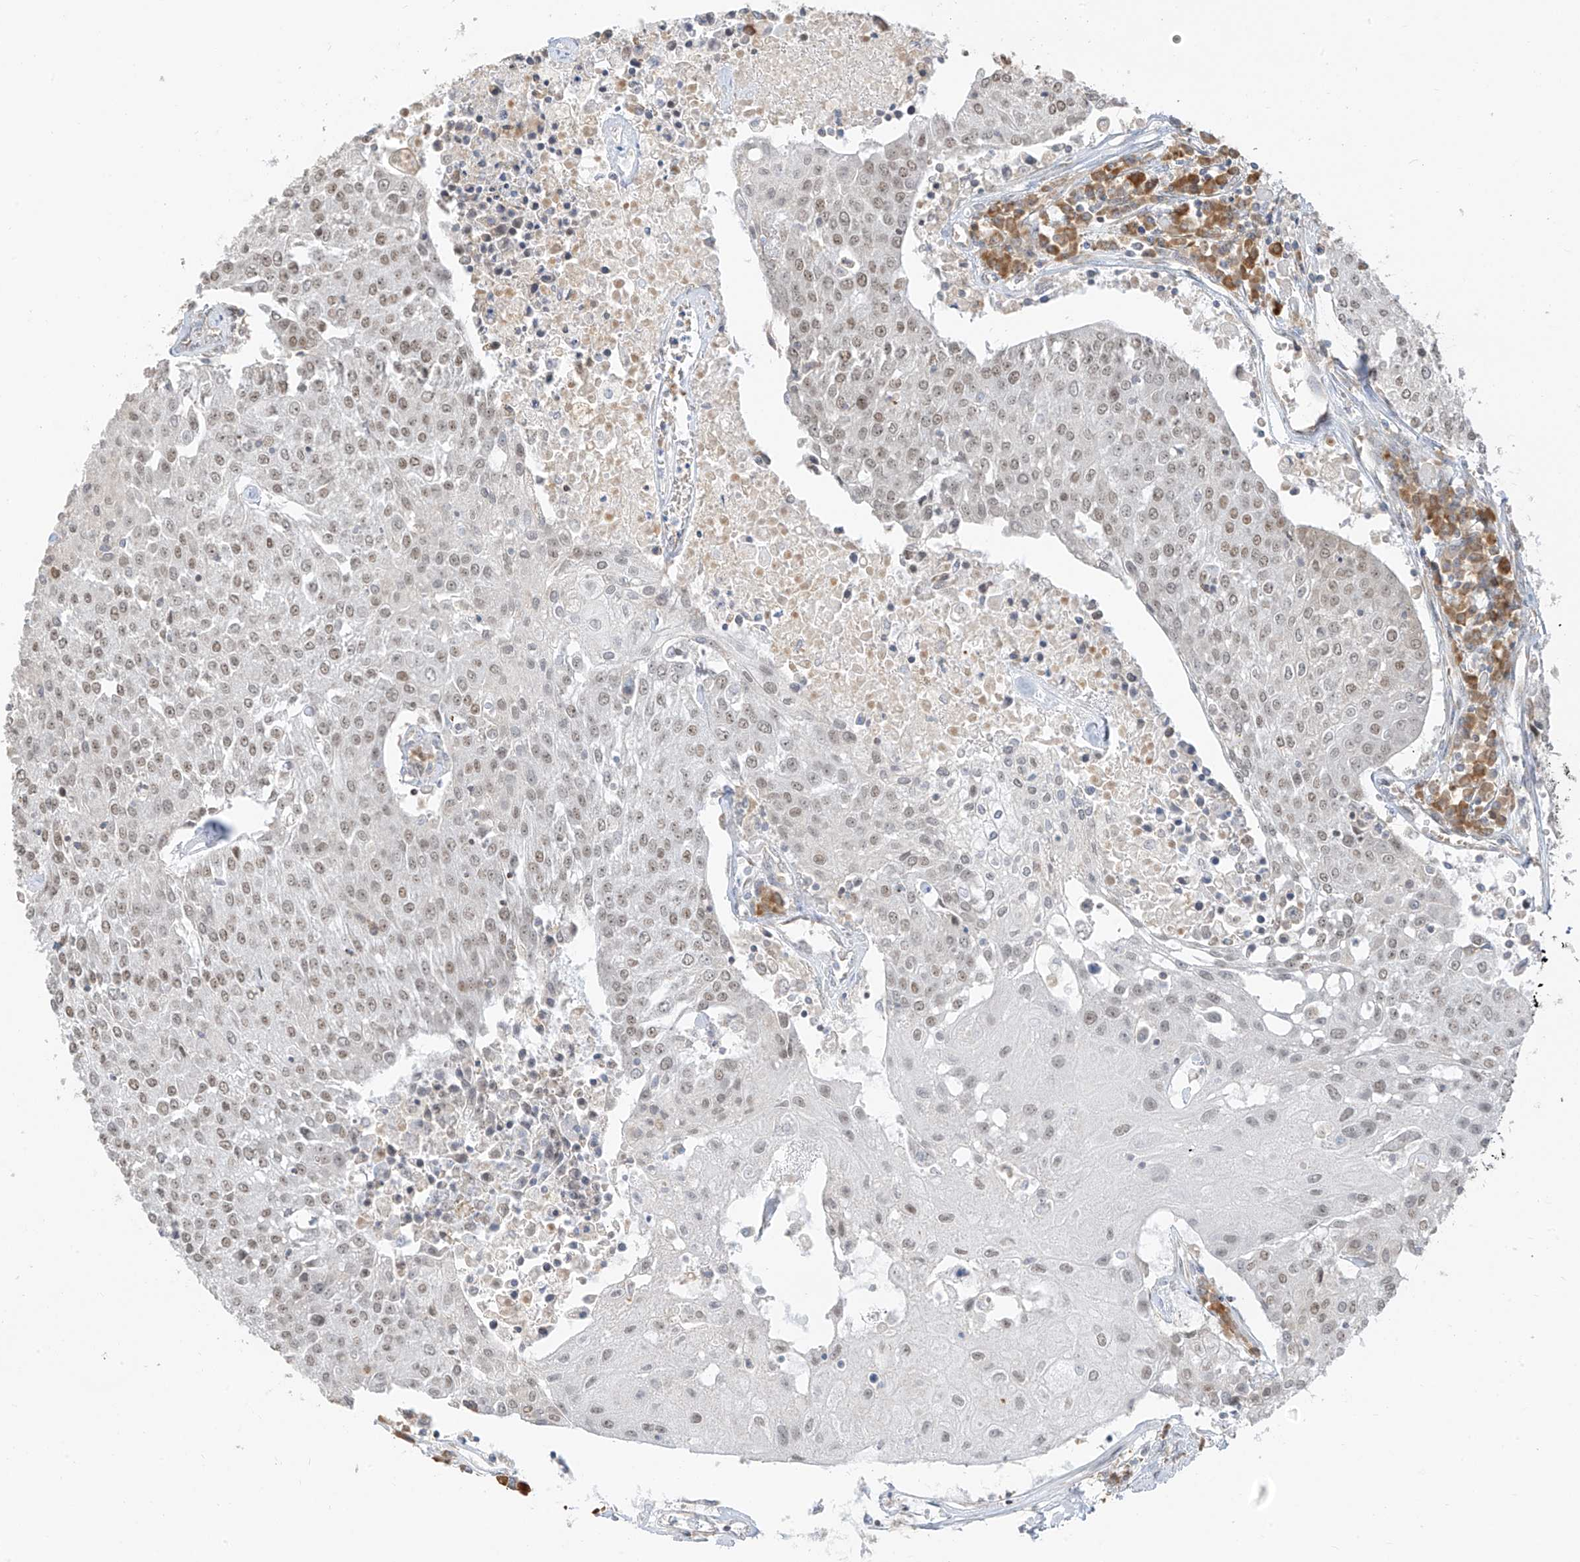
{"staining": {"intensity": "weak", "quantity": ">75%", "location": "nuclear"}, "tissue": "urothelial cancer", "cell_type": "Tumor cells", "image_type": "cancer", "snomed": [{"axis": "morphology", "description": "Urothelial carcinoma, High grade"}, {"axis": "topography", "description": "Urinary bladder"}], "caption": "A high-resolution histopathology image shows immunohistochemistry (IHC) staining of high-grade urothelial carcinoma, which displays weak nuclear staining in about >75% of tumor cells. The staining is performed using DAB brown chromogen to label protein expression. The nuclei are counter-stained blue using hematoxylin.", "gene": "ZMYM2", "patient": {"sex": "female", "age": 85}}